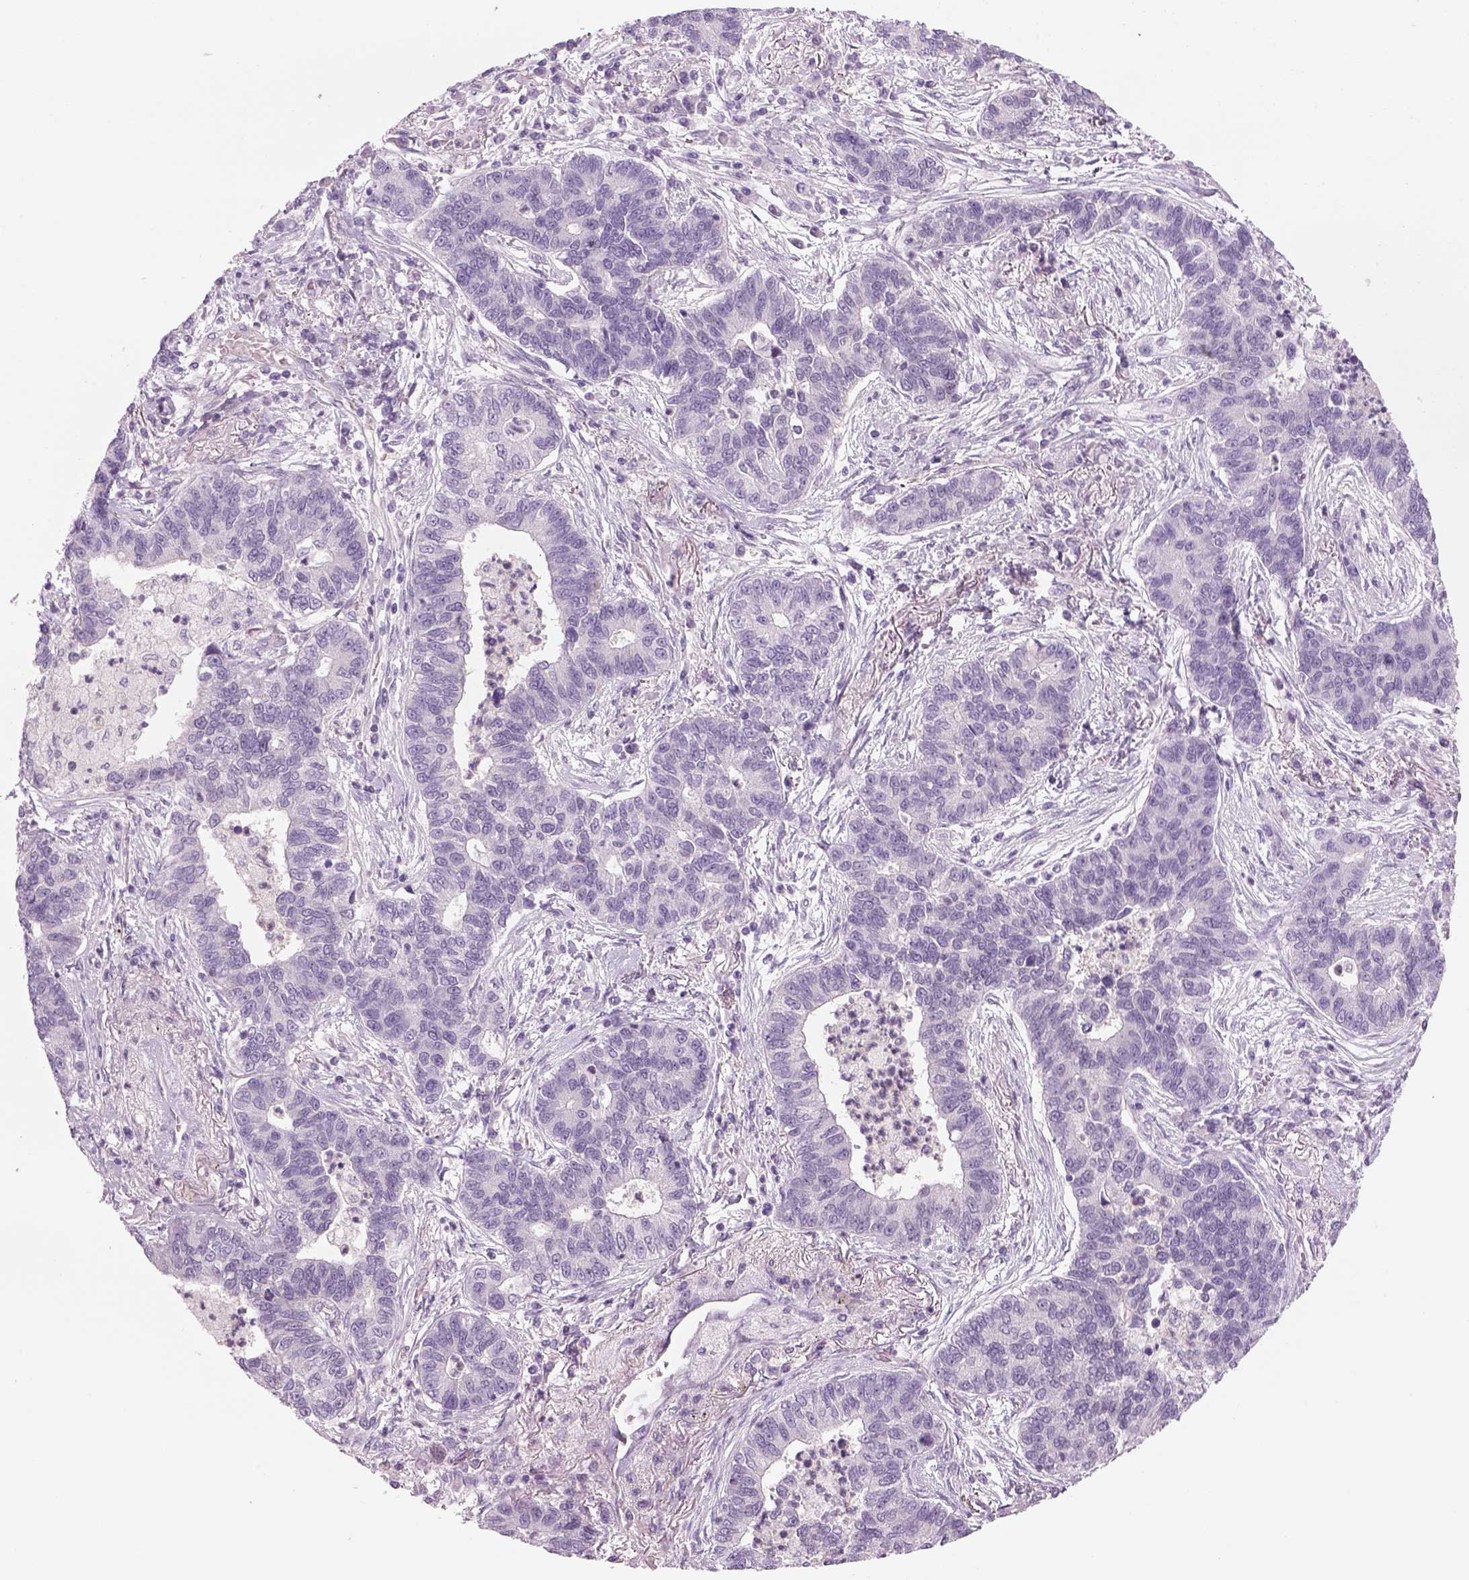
{"staining": {"intensity": "negative", "quantity": "none", "location": "none"}, "tissue": "lung cancer", "cell_type": "Tumor cells", "image_type": "cancer", "snomed": [{"axis": "morphology", "description": "Adenocarcinoma, NOS"}, {"axis": "topography", "description": "Lung"}], "caption": "IHC photomicrograph of neoplastic tissue: human lung cancer stained with DAB (3,3'-diaminobenzidine) shows no significant protein staining in tumor cells. (Immunohistochemistry, brightfield microscopy, high magnification).", "gene": "MDH1B", "patient": {"sex": "female", "age": 57}}